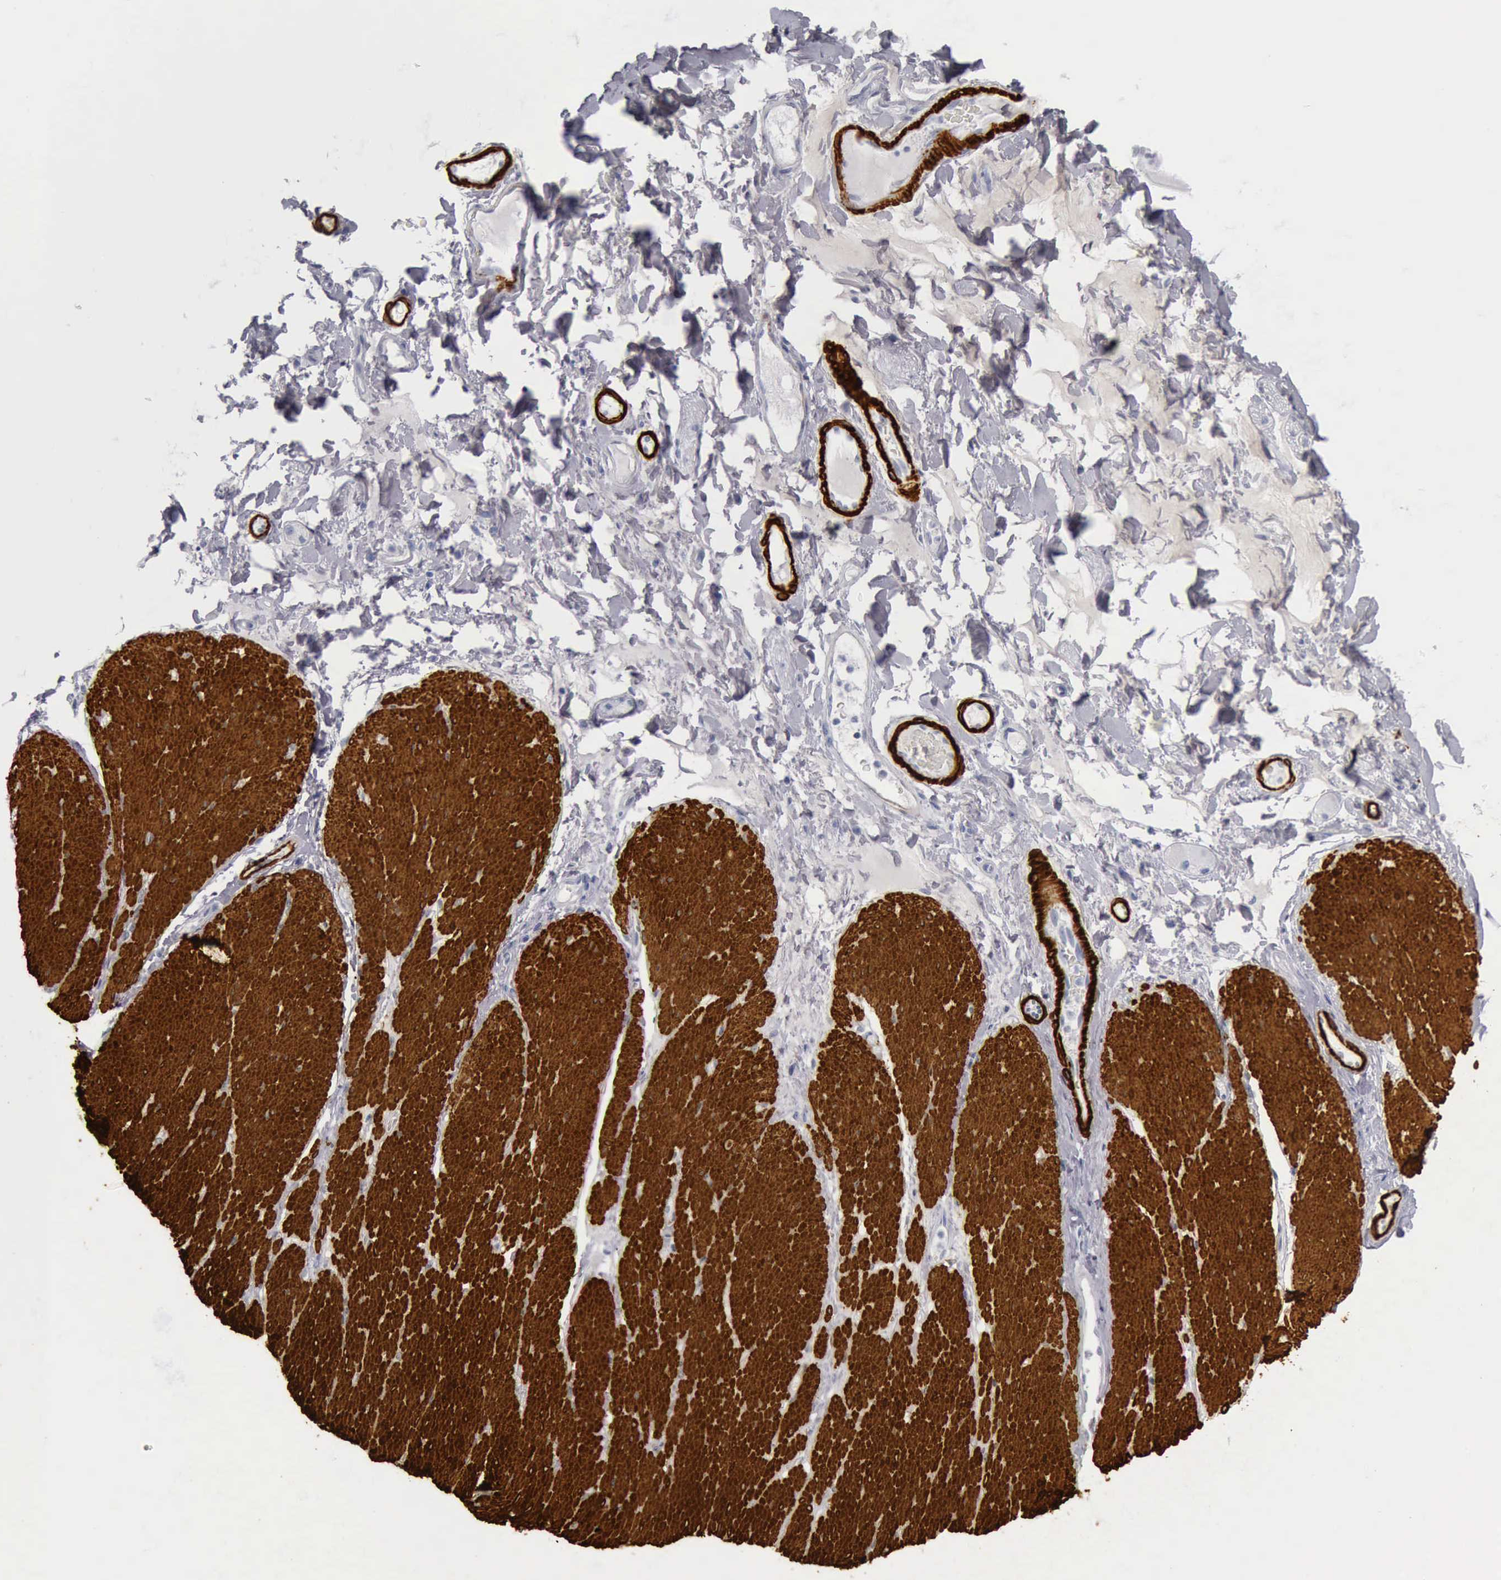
{"staining": {"intensity": "negative", "quantity": "none", "location": "none"}, "tissue": "adipose tissue", "cell_type": "Adipocytes", "image_type": "normal", "snomed": [{"axis": "morphology", "description": "Normal tissue, NOS"}, {"axis": "topography", "description": "Duodenum"}], "caption": "This is a micrograph of immunohistochemistry (IHC) staining of benign adipose tissue, which shows no positivity in adipocytes.", "gene": "CALD1", "patient": {"sex": "male", "age": 63}}